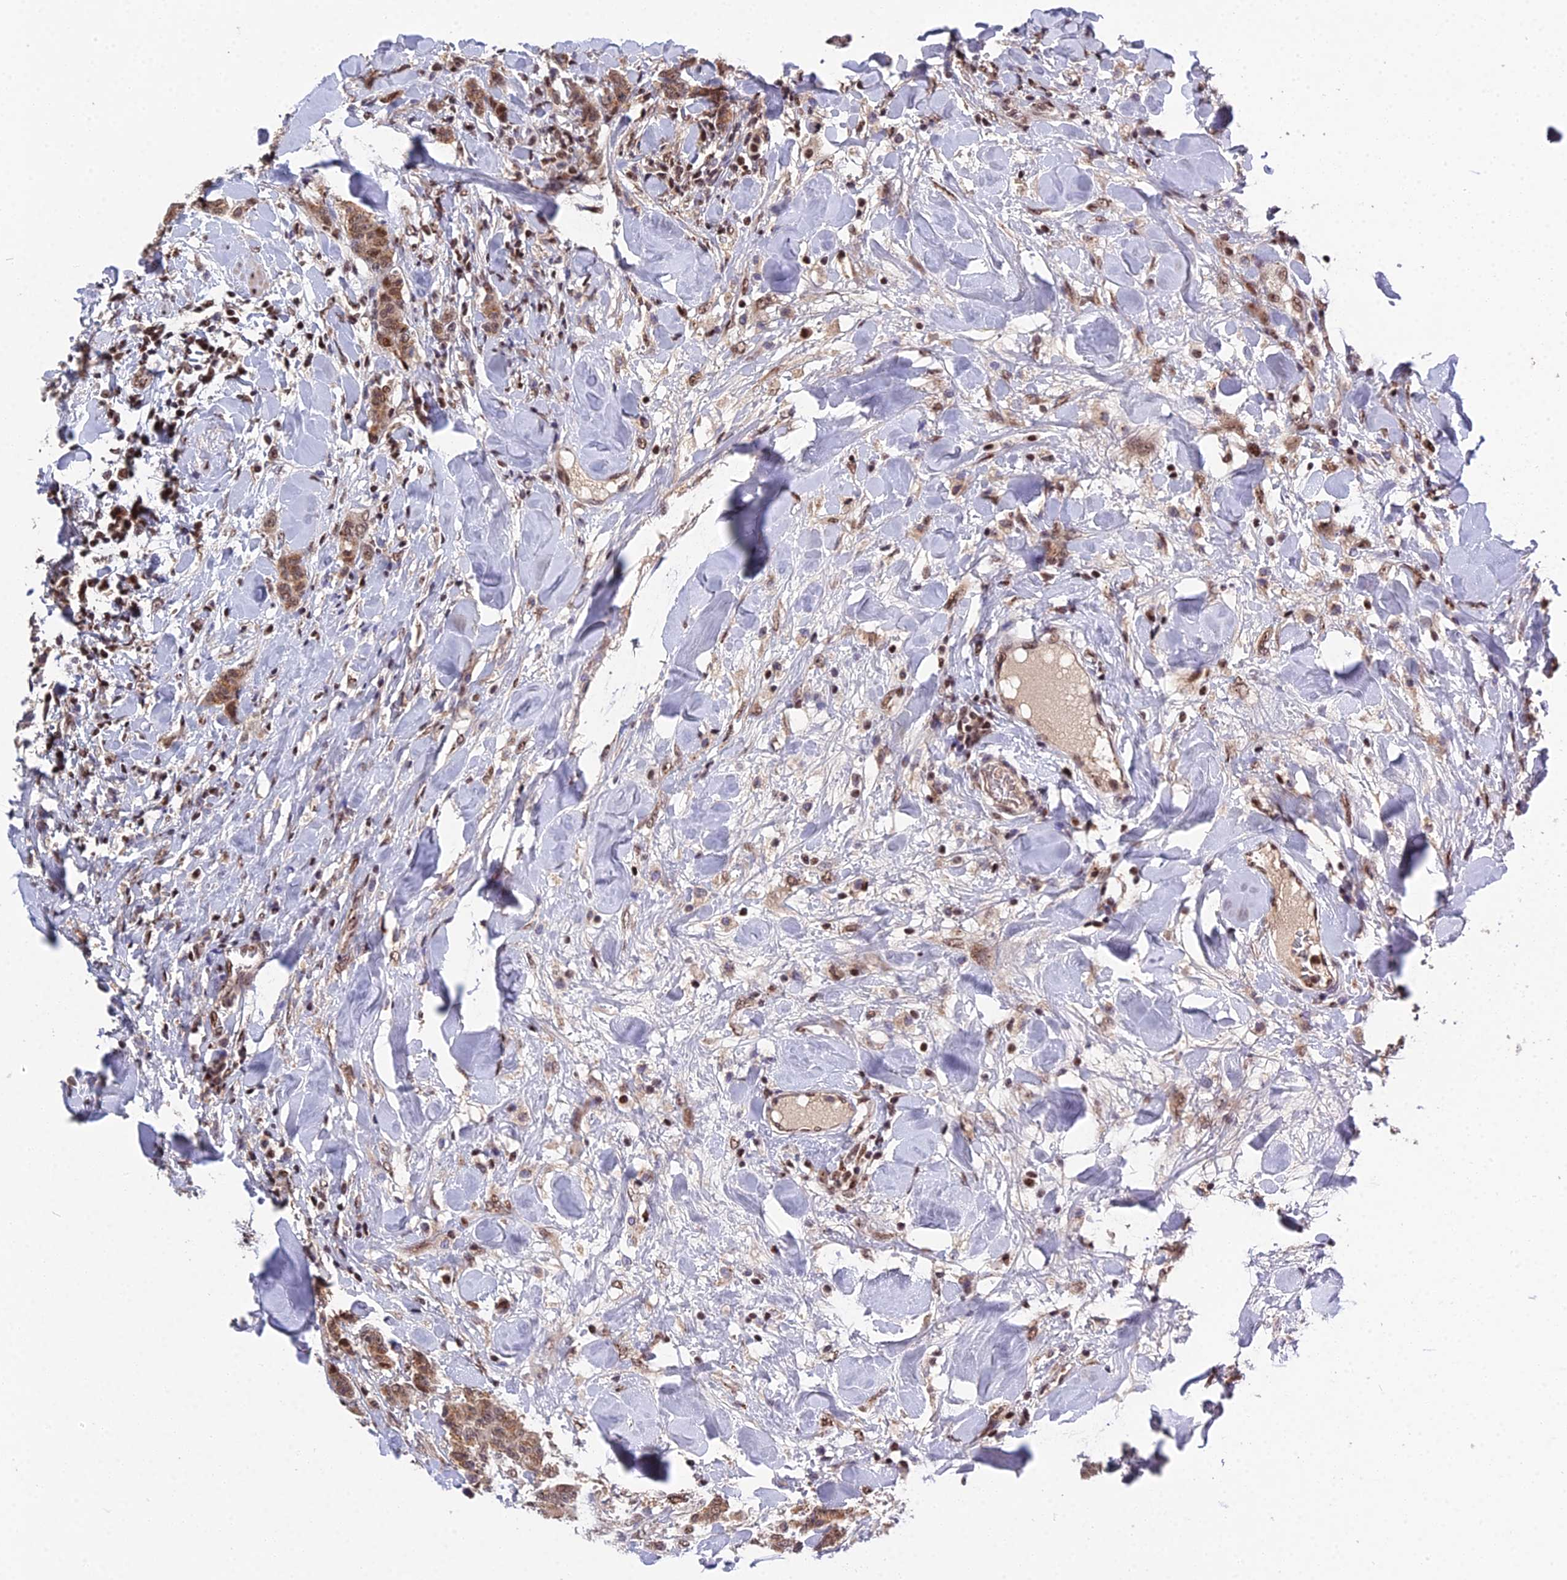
{"staining": {"intensity": "moderate", "quantity": ">75%", "location": "cytoplasmic/membranous,nuclear"}, "tissue": "breast cancer", "cell_type": "Tumor cells", "image_type": "cancer", "snomed": [{"axis": "morphology", "description": "Duct carcinoma"}, {"axis": "topography", "description": "Breast"}], "caption": "IHC staining of breast cancer, which shows medium levels of moderate cytoplasmic/membranous and nuclear staining in about >75% of tumor cells indicating moderate cytoplasmic/membranous and nuclear protein positivity. The staining was performed using DAB (brown) for protein detection and nuclei were counterstained in hematoxylin (blue).", "gene": "ARL2", "patient": {"sex": "female", "age": 40}}